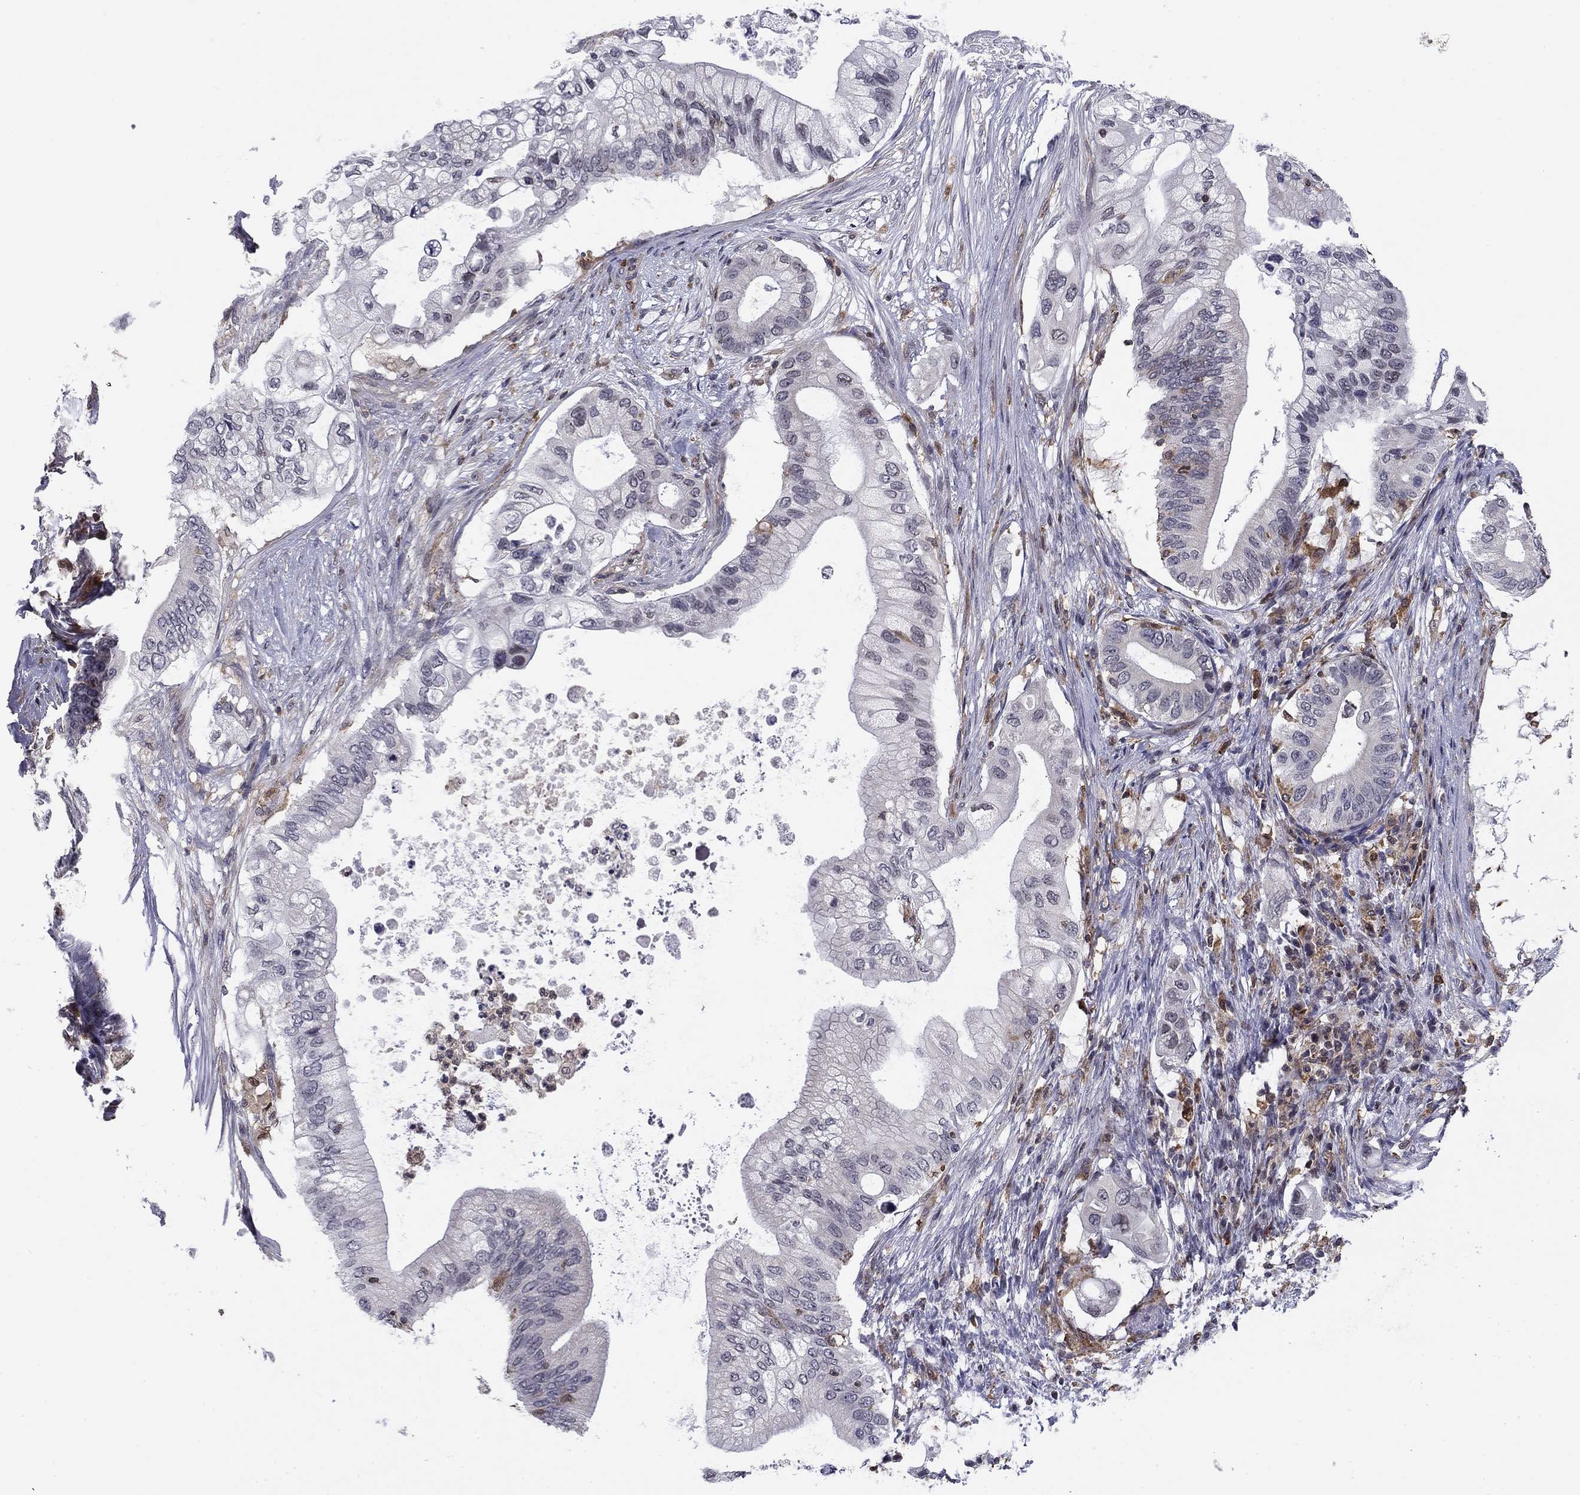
{"staining": {"intensity": "negative", "quantity": "none", "location": "none"}, "tissue": "pancreatic cancer", "cell_type": "Tumor cells", "image_type": "cancer", "snomed": [{"axis": "morphology", "description": "Adenocarcinoma, NOS"}, {"axis": "topography", "description": "Pancreas"}], "caption": "Immunohistochemistry image of neoplastic tissue: pancreatic adenocarcinoma stained with DAB (3,3'-diaminobenzidine) demonstrates no significant protein staining in tumor cells.", "gene": "PLCB2", "patient": {"sex": "female", "age": 72}}